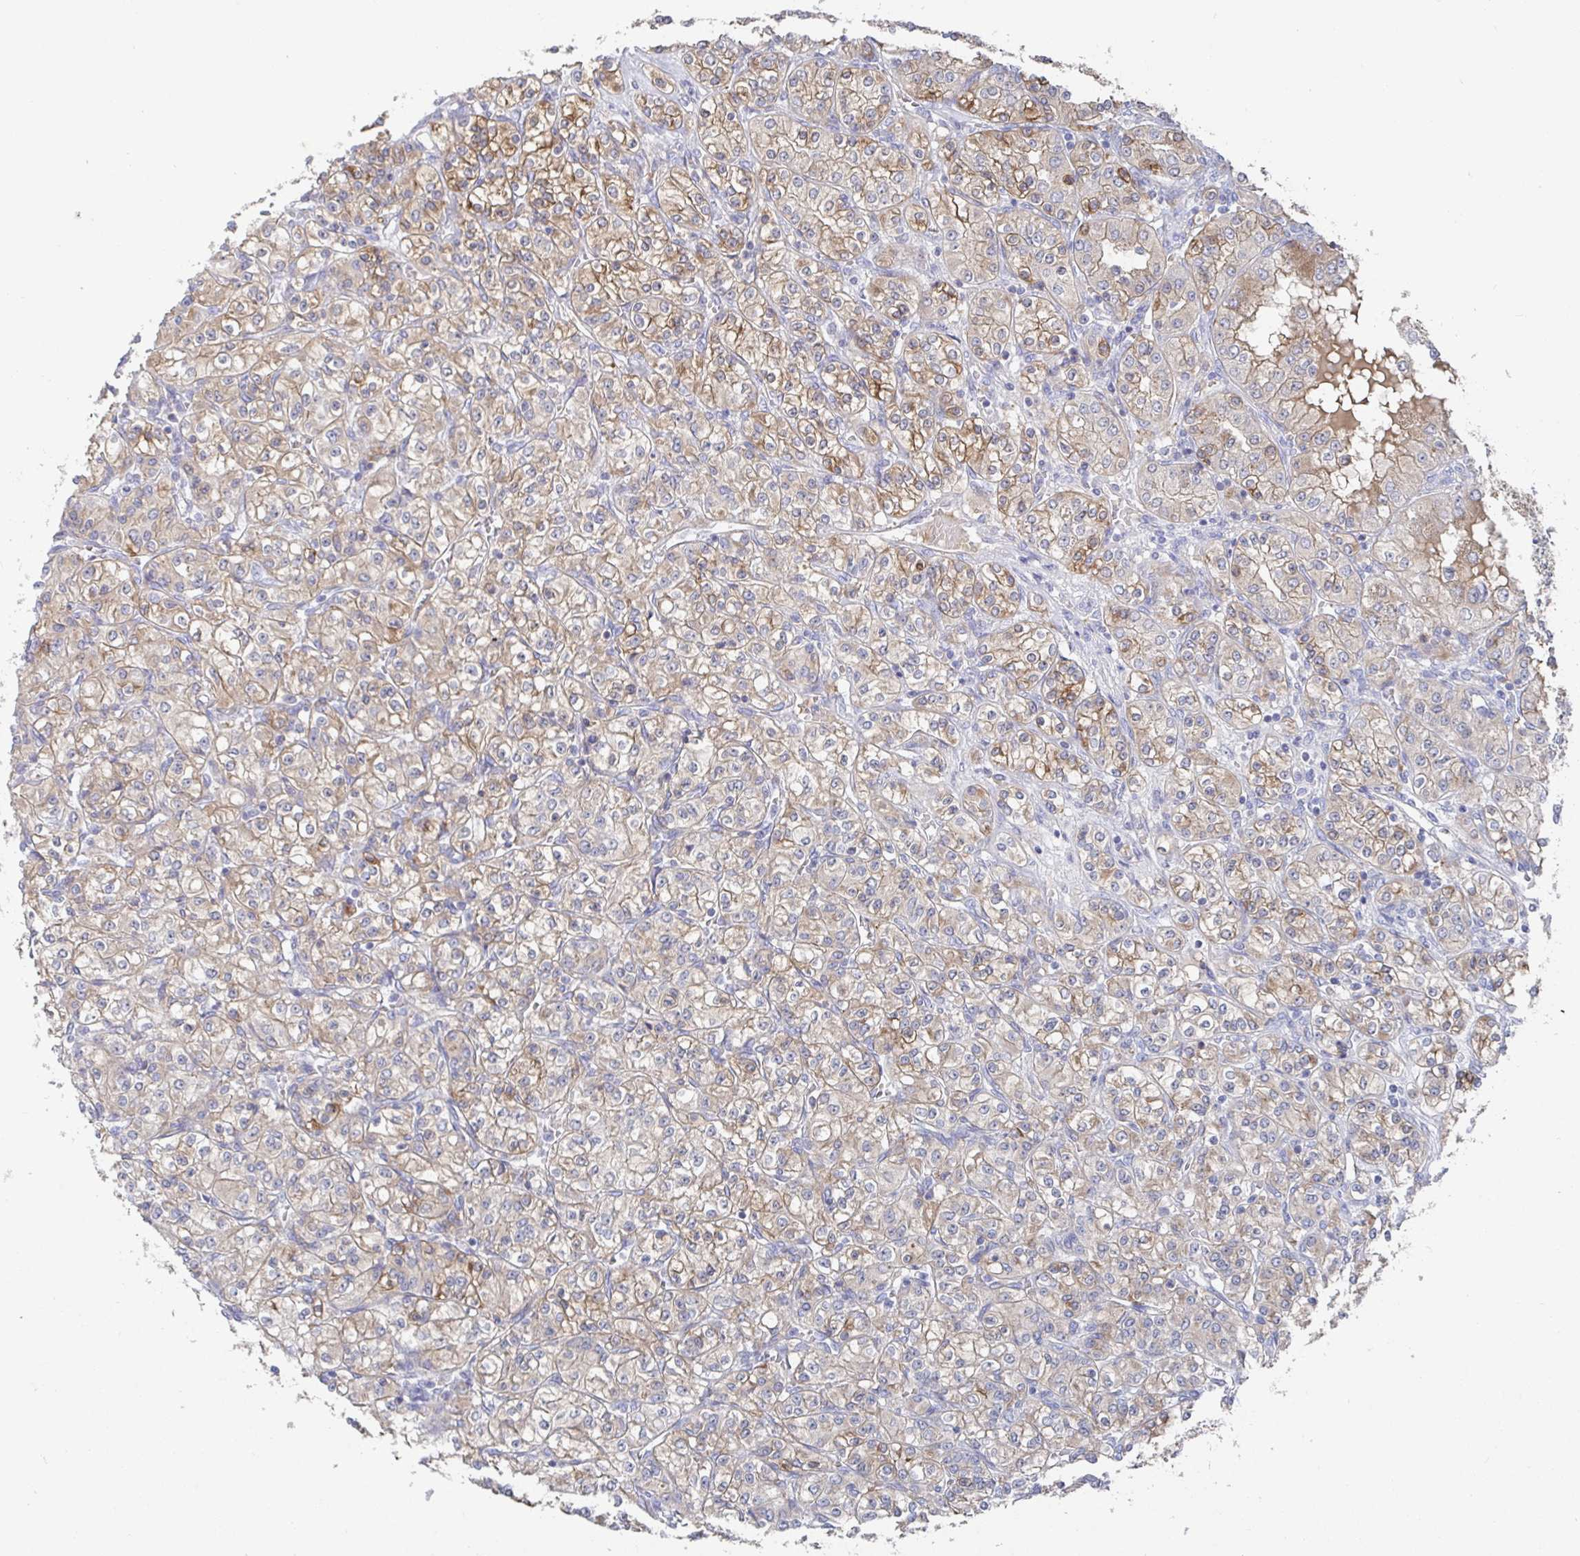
{"staining": {"intensity": "weak", "quantity": ">75%", "location": "cytoplasmic/membranous"}, "tissue": "renal cancer", "cell_type": "Tumor cells", "image_type": "cancer", "snomed": [{"axis": "morphology", "description": "Adenocarcinoma, NOS"}, {"axis": "topography", "description": "Kidney"}], "caption": "The image demonstrates staining of renal adenocarcinoma, revealing weak cytoplasmic/membranous protein positivity (brown color) within tumor cells.", "gene": "GPR148", "patient": {"sex": "male", "age": 77}}